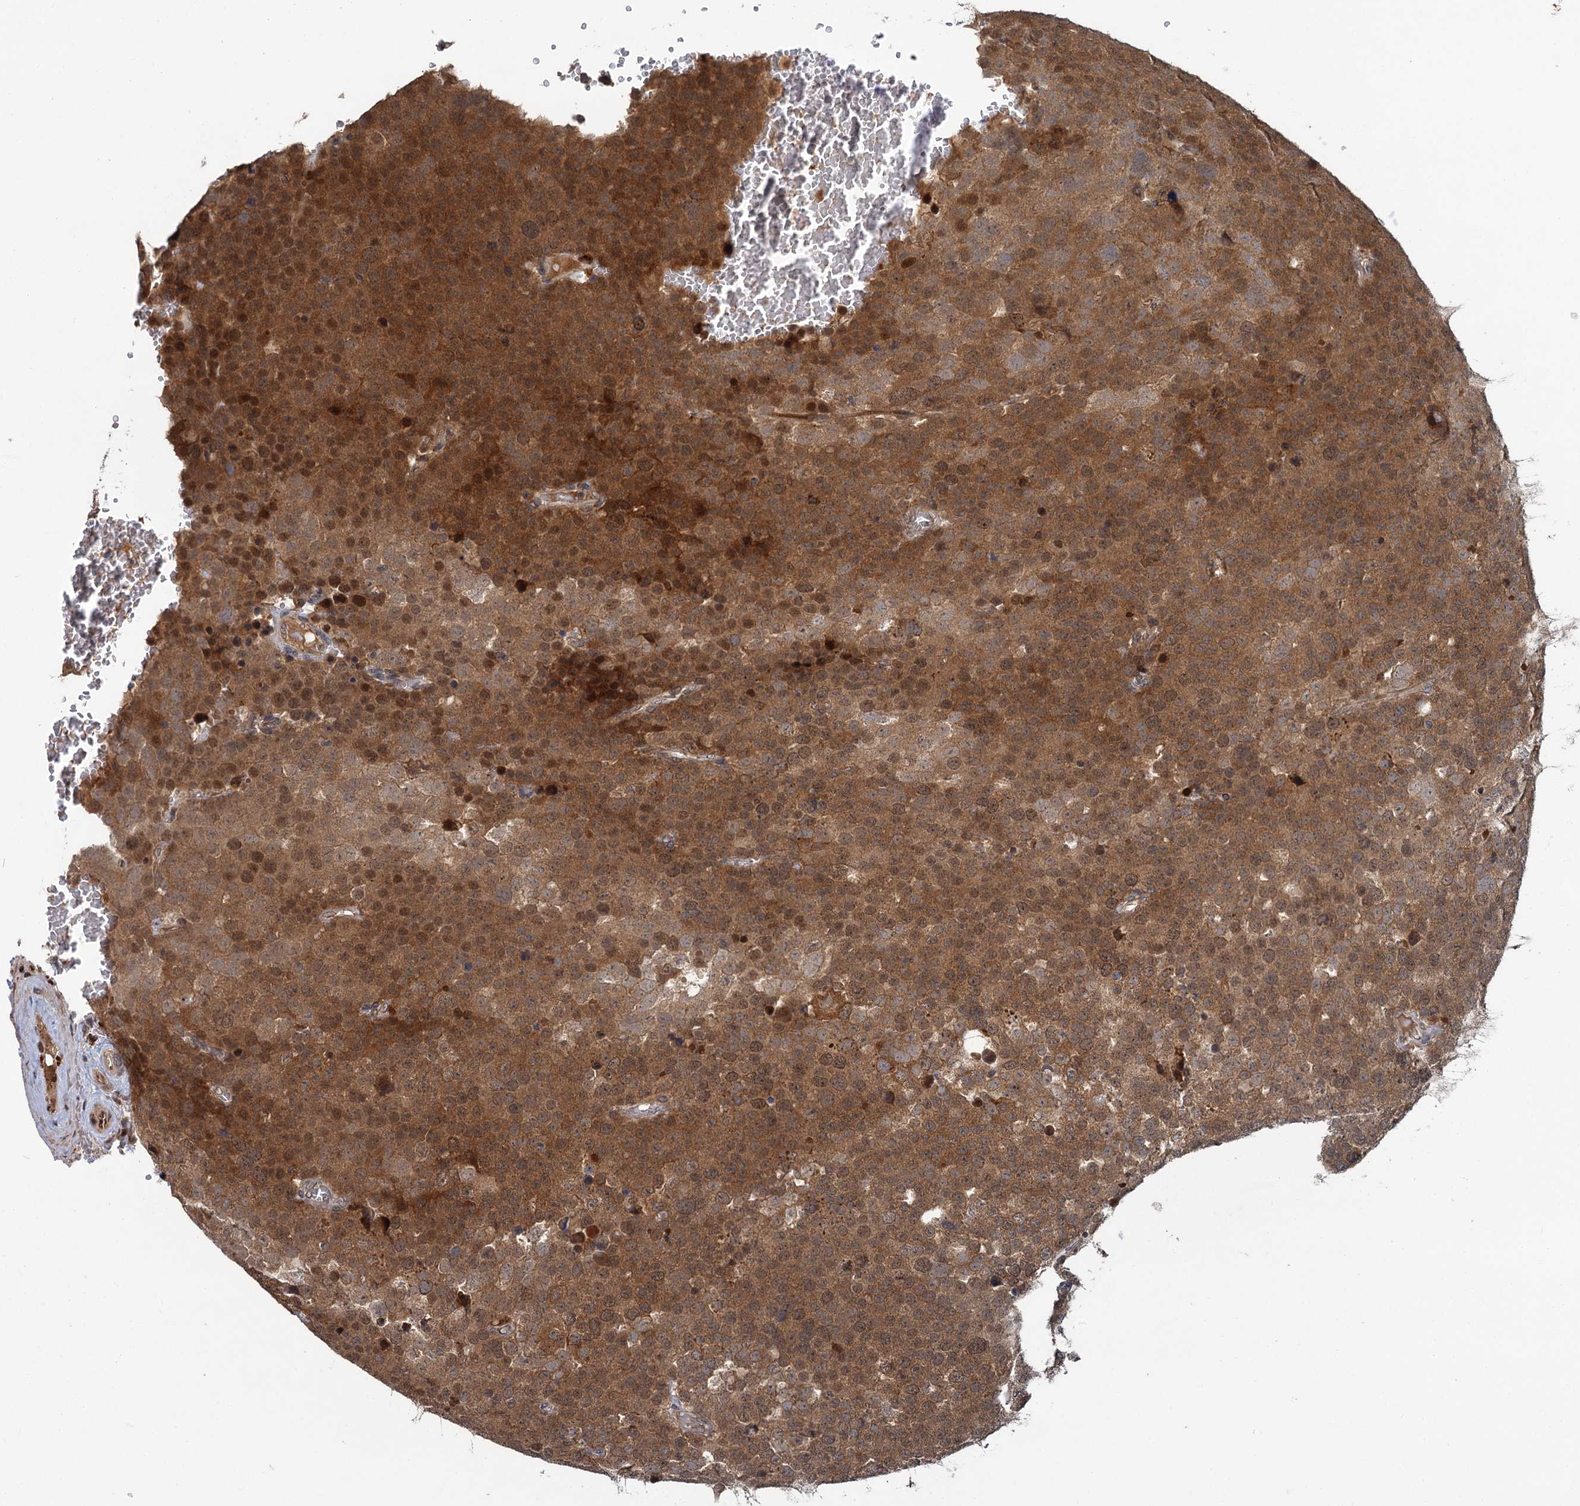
{"staining": {"intensity": "strong", "quantity": ">75%", "location": "cytoplasmic/membranous"}, "tissue": "testis cancer", "cell_type": "Tumor cells", "image_type": "cancer", "snomed": [{"axis": "morphology", "description": "Seminoma, NOS"}, {"axis": "topography", "description": "Testis"}], "caption": "Brown immunohistochemical staining in human testis cancer (seminoma) exhibits strong cytoplasmic/membranous positivity in approximately >75% of tumor cells.", "gene": "APBA2", "patient": {"sex": "male", "age": 71}}